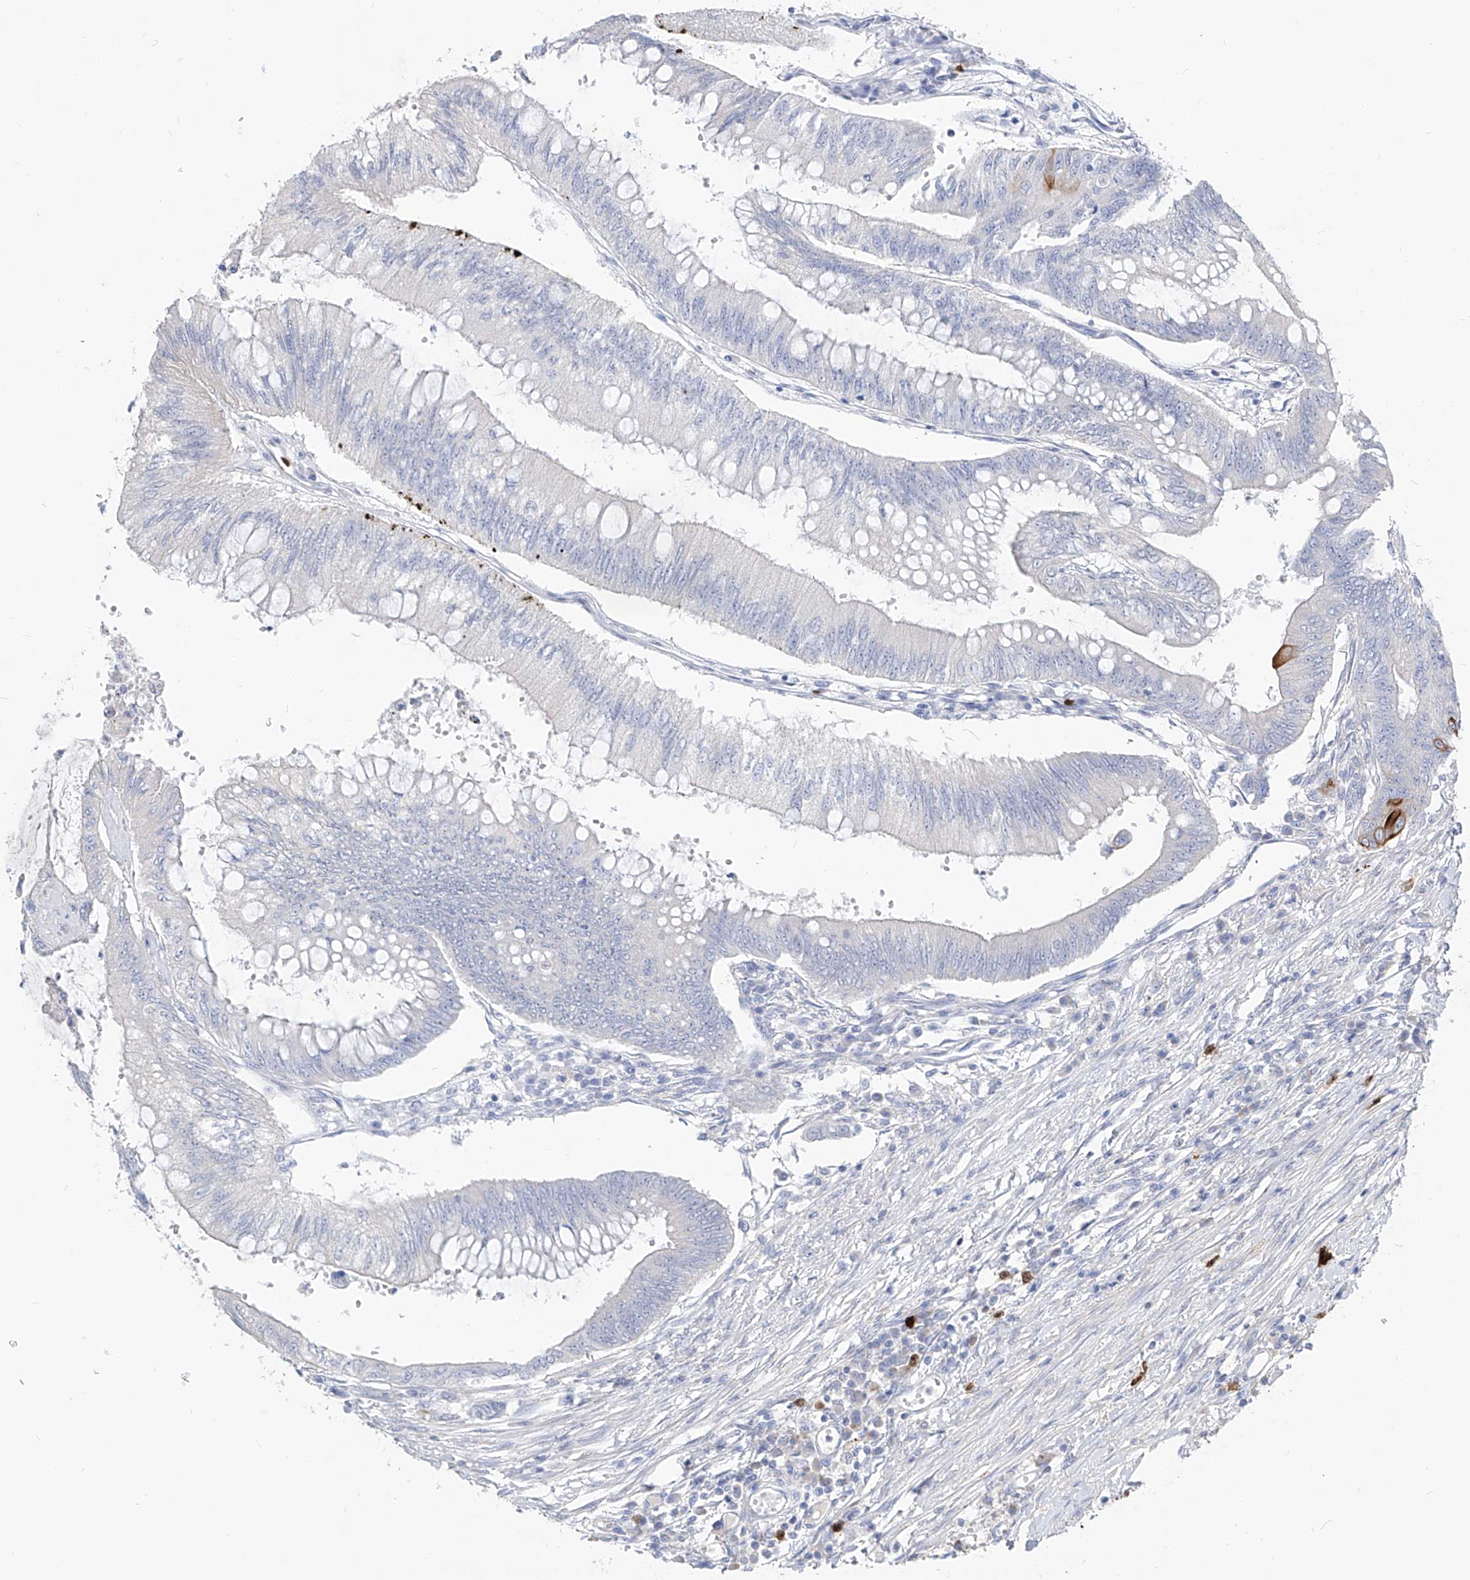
{"staining": {"intensity": "negative", "quantity": "none", "location": "none"}, "tissue": "colorectal cancer", "cell_type": "Tumor cells", "image_type": "cancer", "snomed": [{"axis": "morphology", "description": "Adenoma, NOS"}, {"axis": "morphology", "description": "Adenocarcinoma, NOS"}, {"axis": "topography", "description": "Colon"}], "caption": "A high-resolution micrograph shows immunohistochemistry staining of colorectal cancer, which reveals no significant expression in tumor cells.", "gene": "FRS3", "patient": {"sex": "male", "age": 79}}